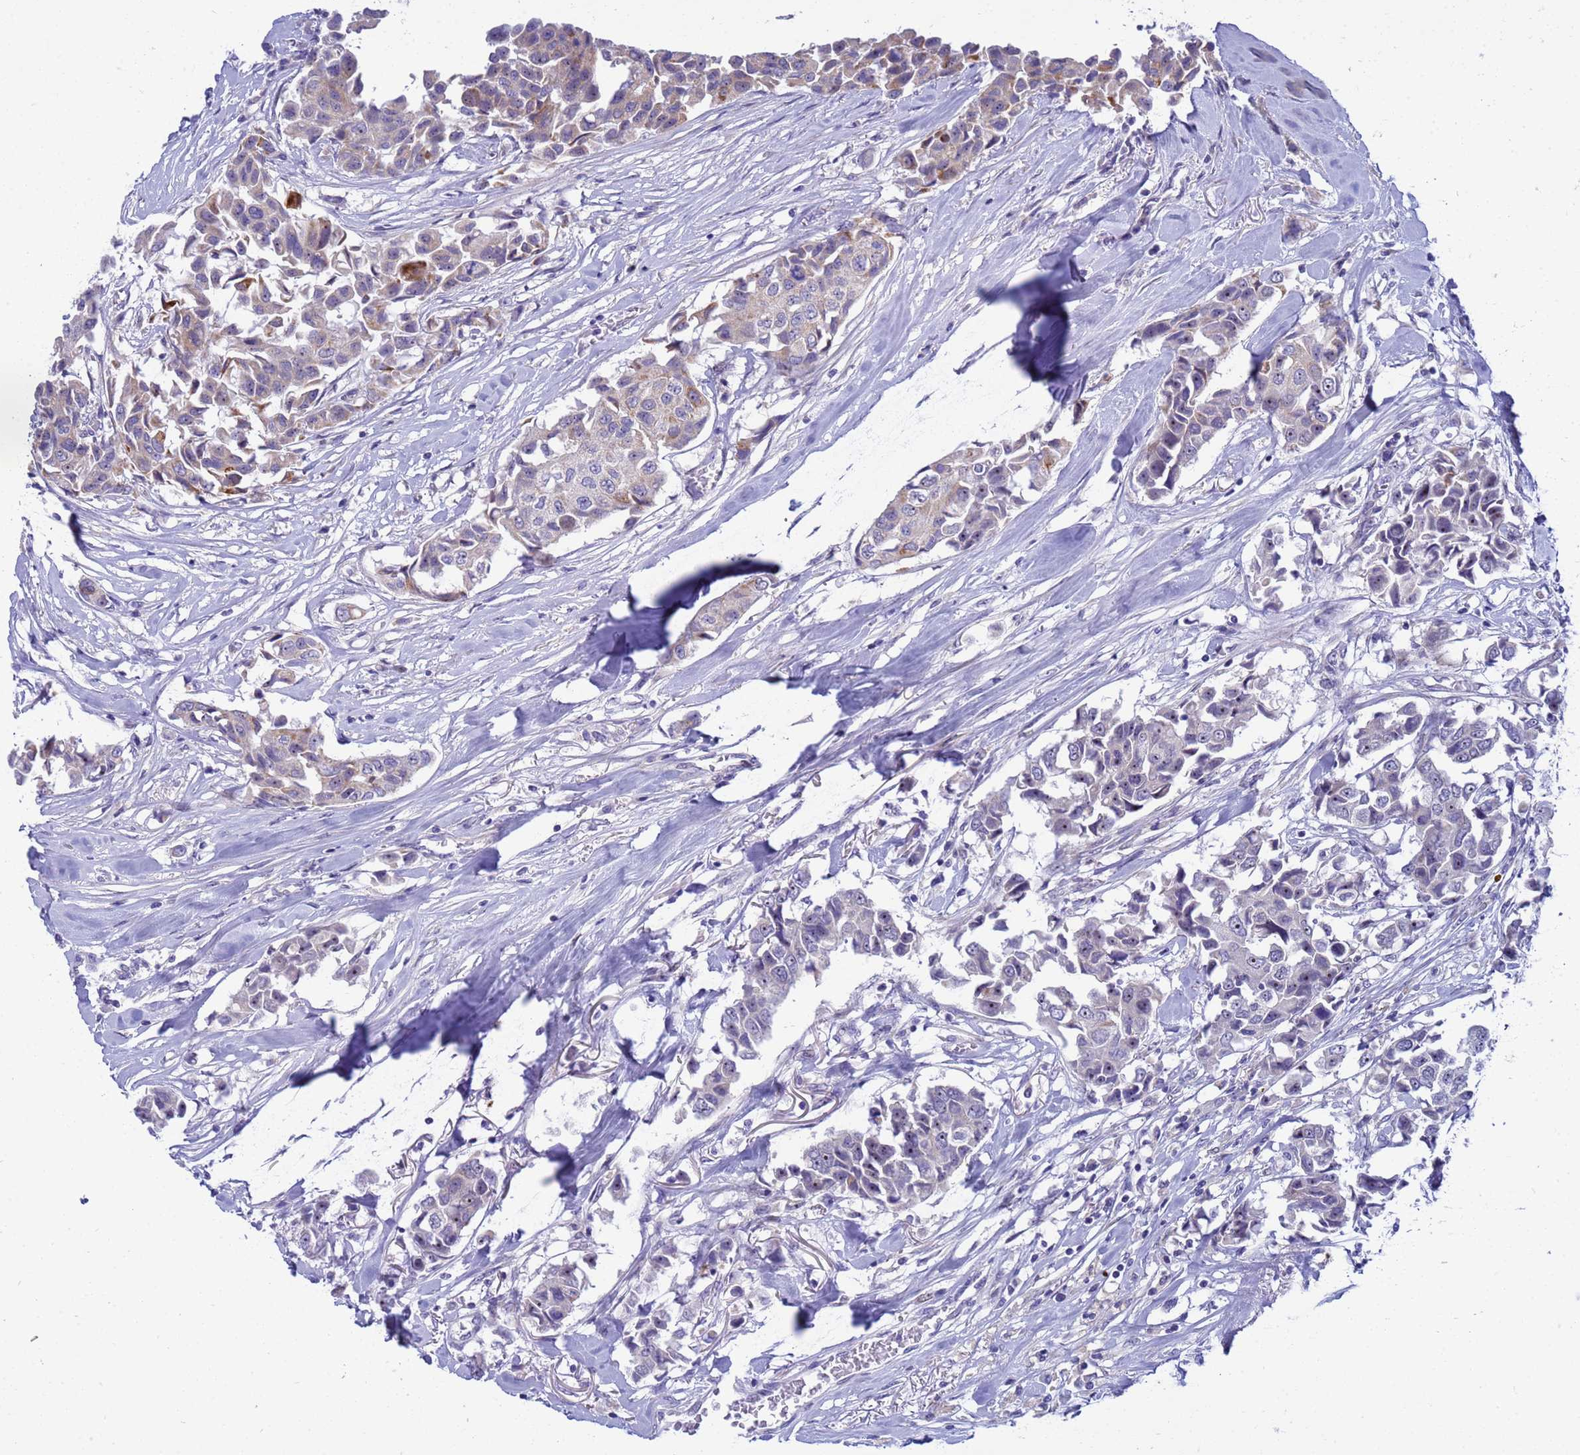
{"staining": {"intensity": "weak", "quantity": "<25%", "location": "cytoplasmic/membranous,nuclear"}, "tissue": "breast cancer", "cell_type": "Tumor cells", "image_type": "cancer", "snomed": [{"axis": "morphology", "description": "Duct carcinoma"}, {"axis": "topography", "description": "Breast"}], "caption": "Immunohistochemistry histopathology image of neoplastic tissue: breast invasive ductal carcinoma stained with DAB (3,3'-diaminobenzidine) exhibits no significant protein positivity in tumor cells.", "gene": "LRATD1", "patient": {"sex": "female", "age": 80}}